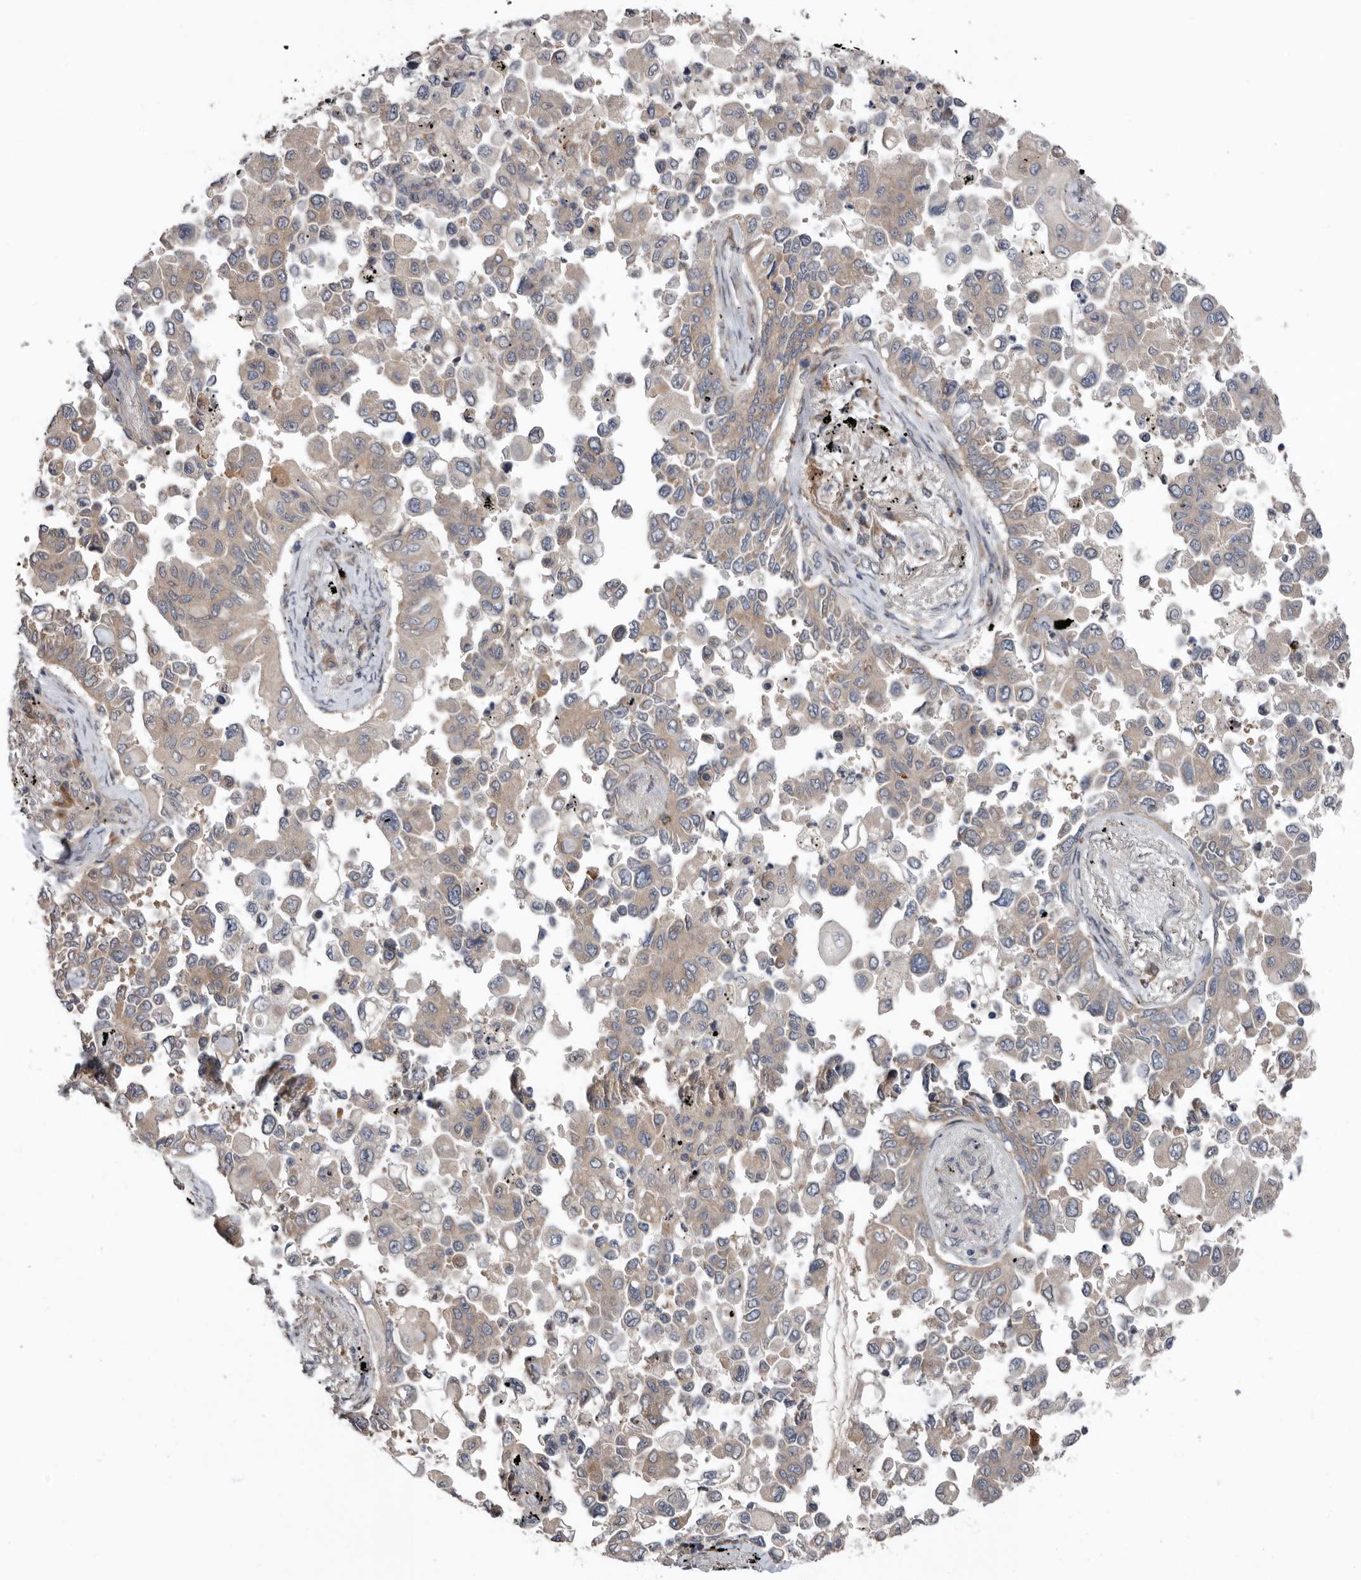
{"staining": {"intensity": "weak", "quantity": "<25%", "location": "cytoplasmic/membranous"}, "tissue": "lung cancer", "cell_type": "Tumor cells", "image_type": "cancer", "snomed": [{"axis": "morphology", "description": "Adenocarcinoma, NOS"}, {"axis": "topography", "description": "Lung"}], "caption": "Immunohistochemistry image of adenocarcinoma (lung) stained for a protein (brown), which displays no staining in tumor cells.", "gene": "CHML", "patient": {"sex": "female", "age": 67}}